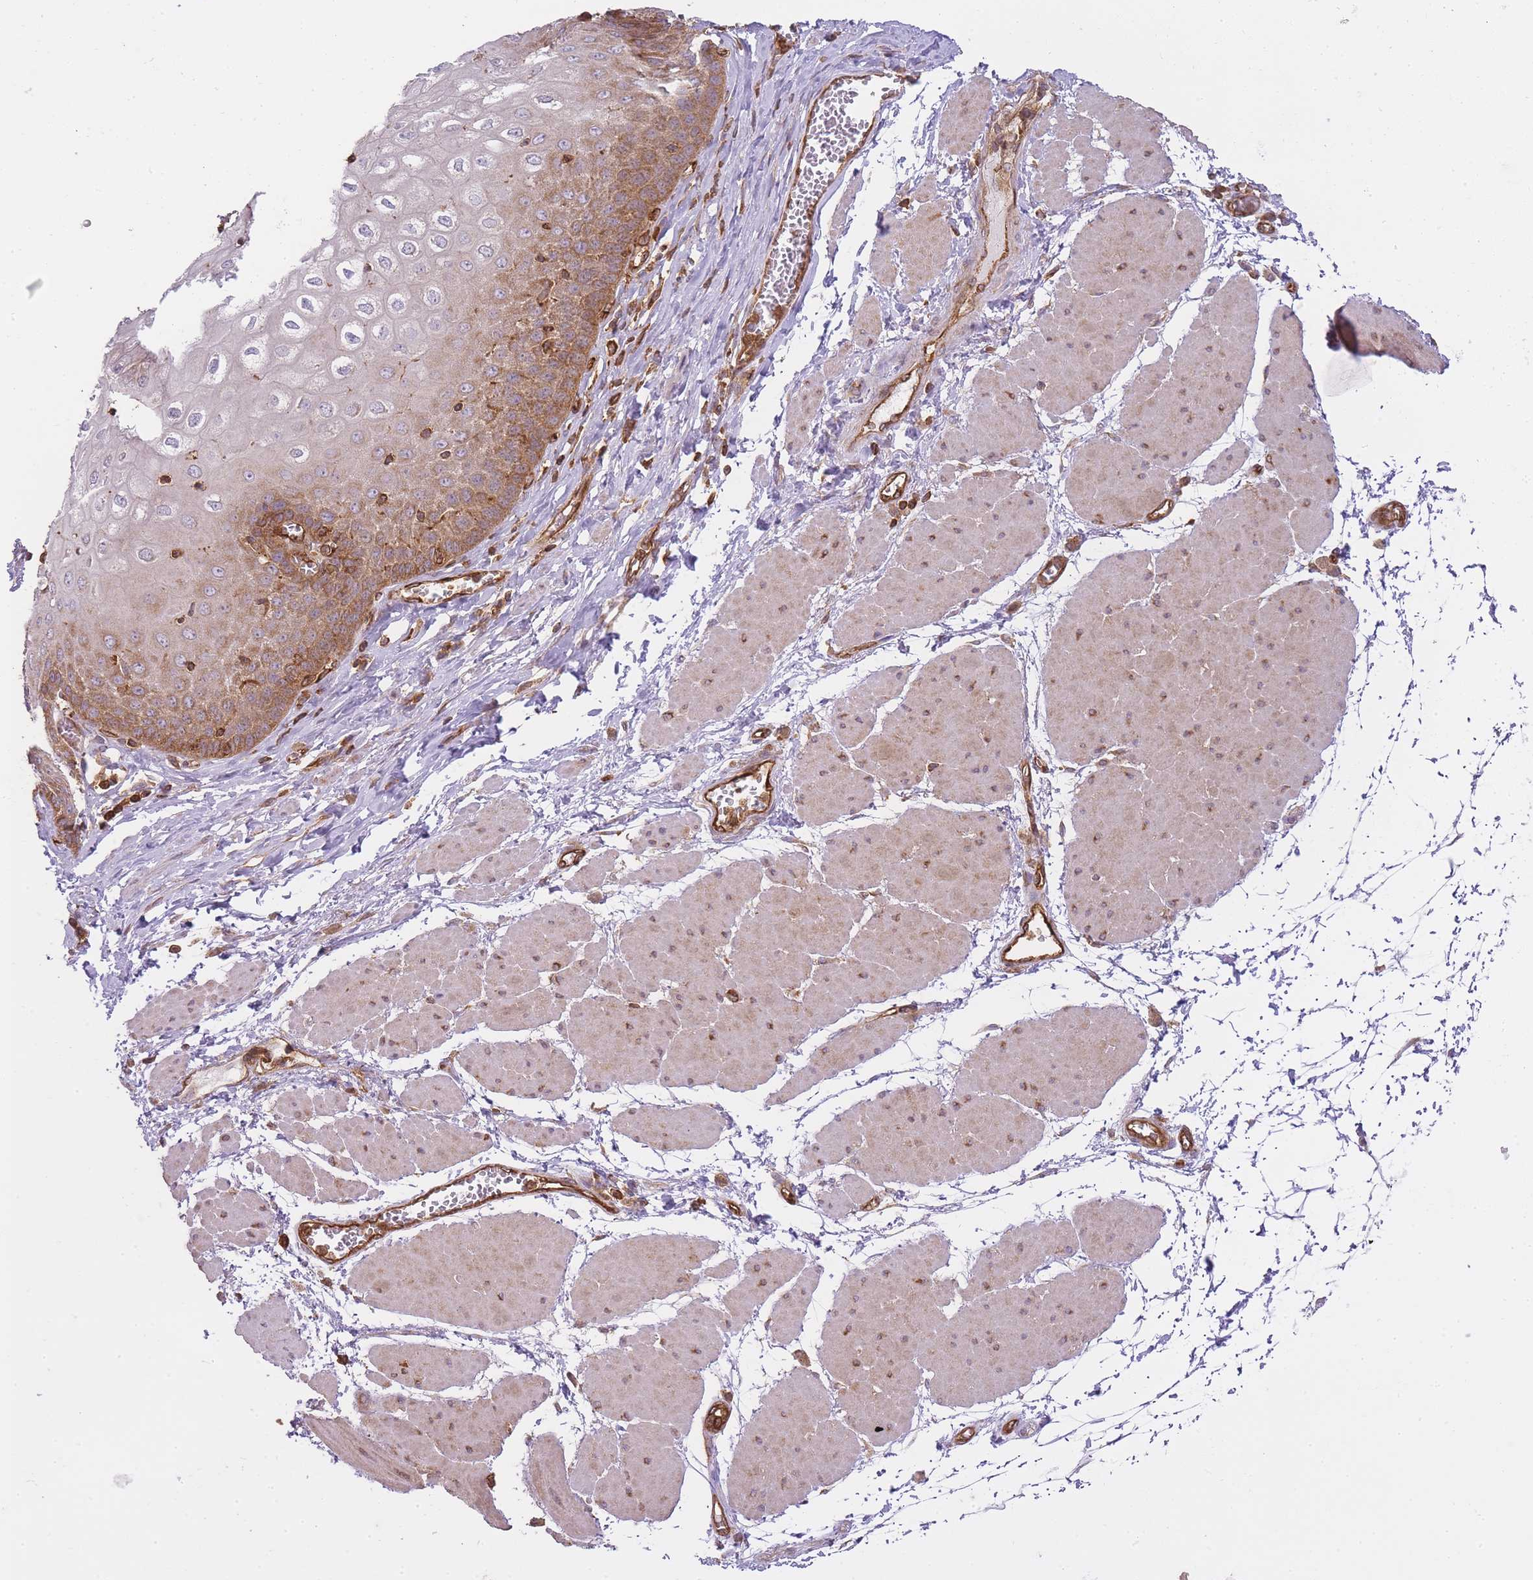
{"staining": {"intensity": "moderate", "quantity": "25%-75%", "location": "cytoplasmic/membranous"}, "tissue": "esophagus", "cell_type": "Squamous epithelial cells", "image_type": "normal", "snomed": [{"axis": "morphology", "description": "Normal tissue, NOS"}, {"axis": "topography", "description": "Esophagus"}], "caption": "Moderate cytoplasmic/membranous staining for a protein is present in approximately 25%-75% of squamous epithelial cells of normal esophagus using IHC.", "gene": "MSN", "patient": {"sex": "male", "age": 60}}